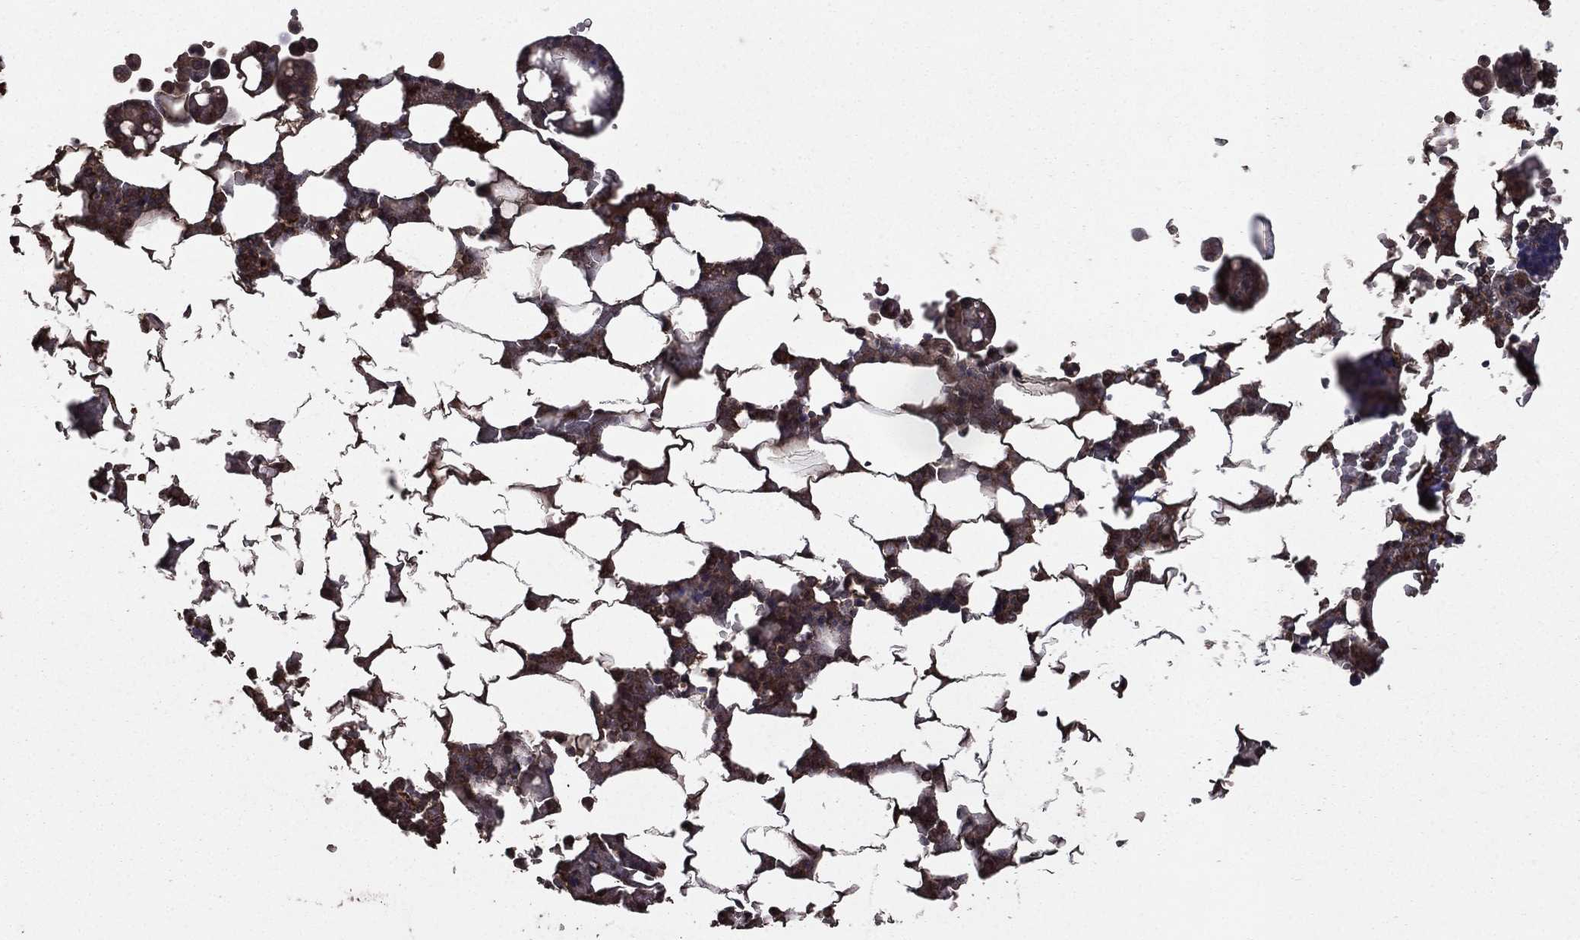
{"staining": {"intensity": "weak", "quantity": "25%-75%", "location": "cytoplasmic/membranous"}, "tissue": "bone marrow", "cell_type": "Hematopoietic cells", "image_type": "normal", "snomed": [{"axis": "morphology", "description": "Normal tissue, NOS"}, {"axis": "topography", "description": "Bone marrow"}], "caption": "A brown stain labels weak cytoplasmic/membranous staining of a protein in hematopoietic cells of normal bone marrow. (brown staining indicates protein expression, while blue staining denotes nuclei).", "gene": "BIRC6", "patient": {"sex": "male", "age": 51}}